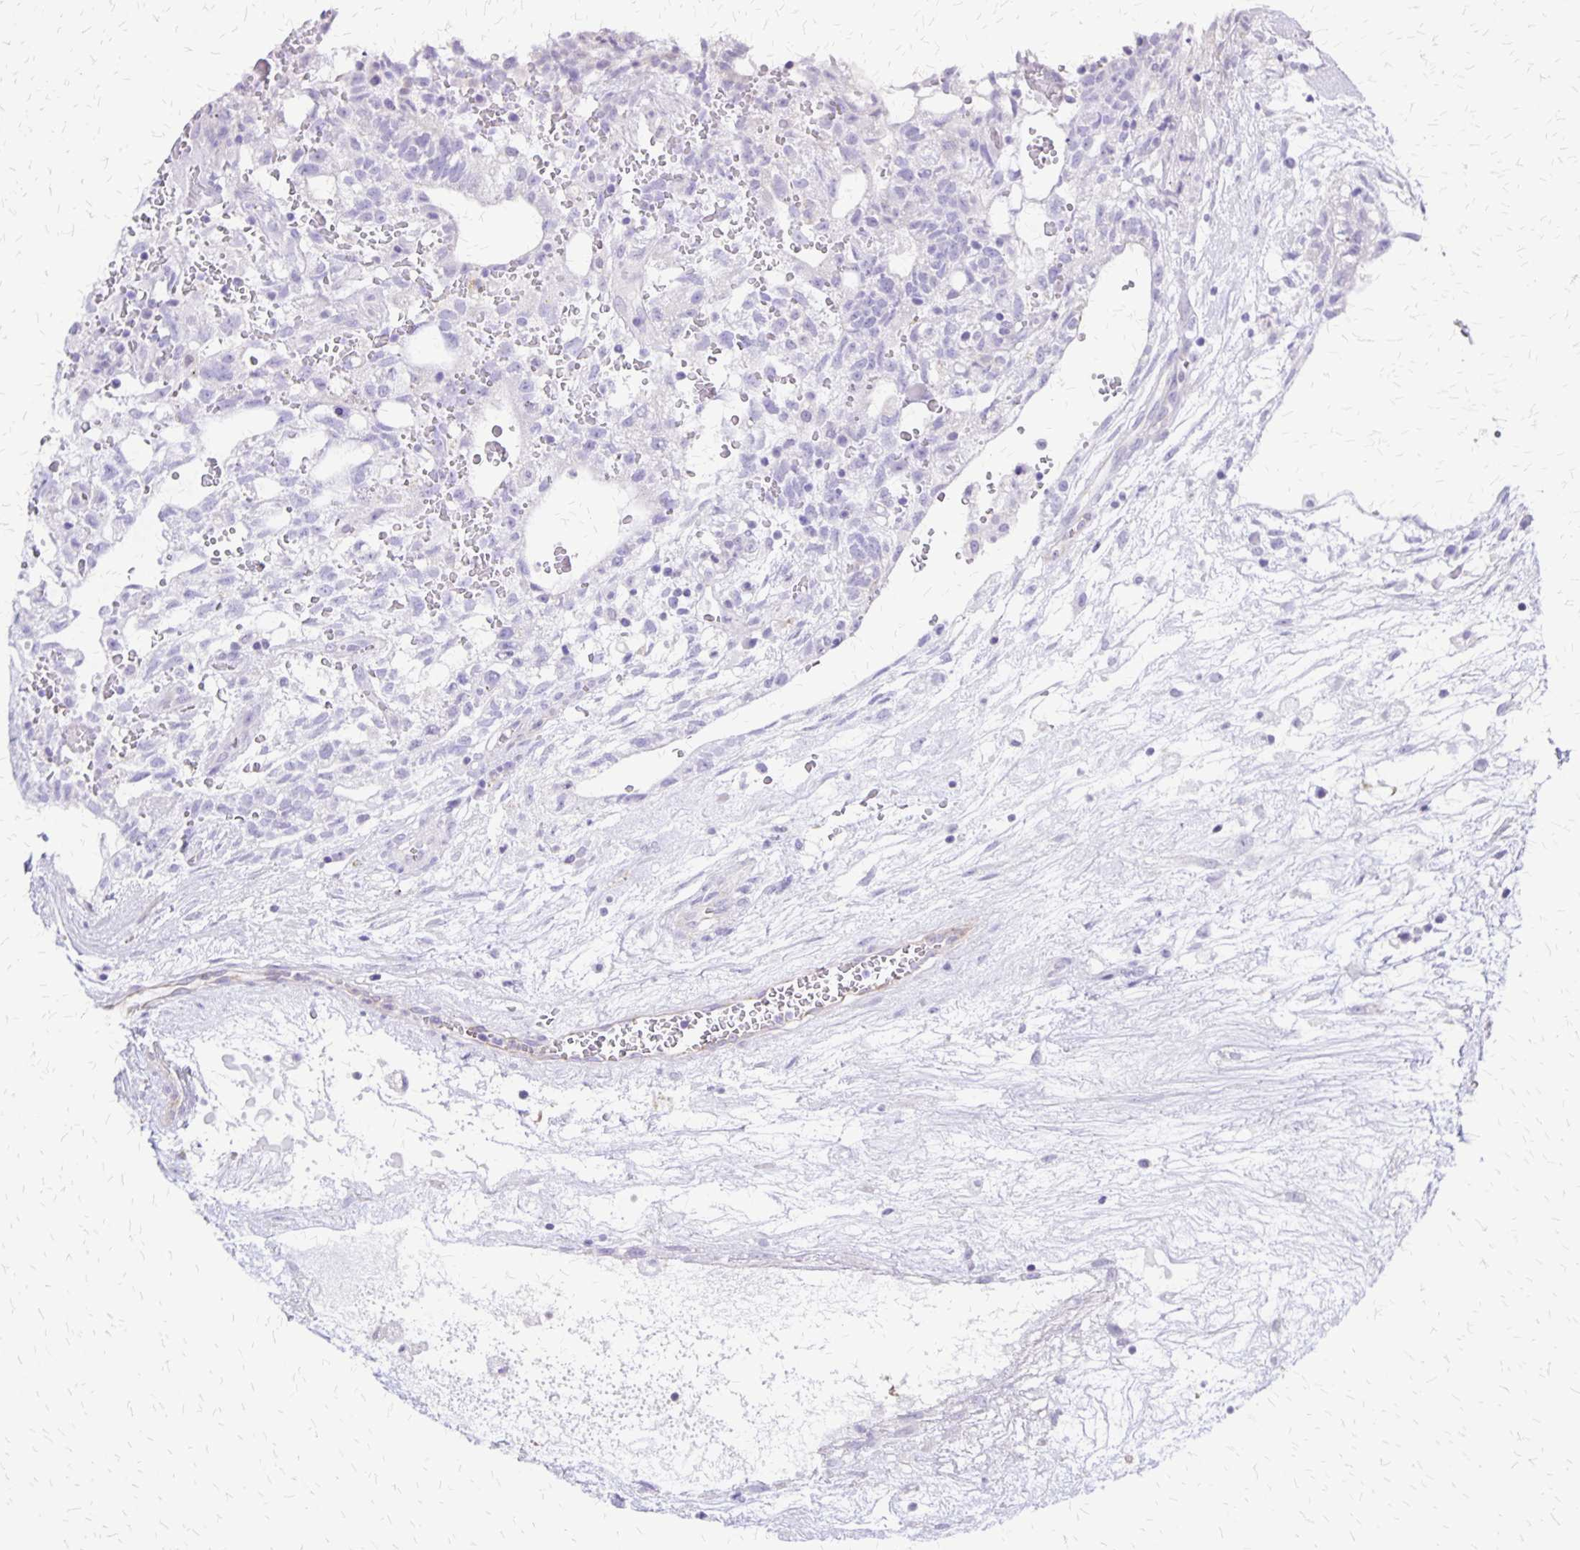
{"staining": {"intensity": "negative", "quantity": "none", "location": "none"}, "tissue": "testis cancer", "cell_type": "Tumor cells", "image_type": "cancer", "snomed": [{"axis": "morphology", "description": "Normal tissue, NOS"}, {"axis": "morphology", "description": "Carcinoma, Embryonal, NOS"}, {"axis": "topography", "description": "Testis"}], "caption": "A micrograph of human embryonal carcinoma (testis) is negative for staining in tumor cells.", "gene": "SI", "patient": {"sex": "male", "age": 32}}